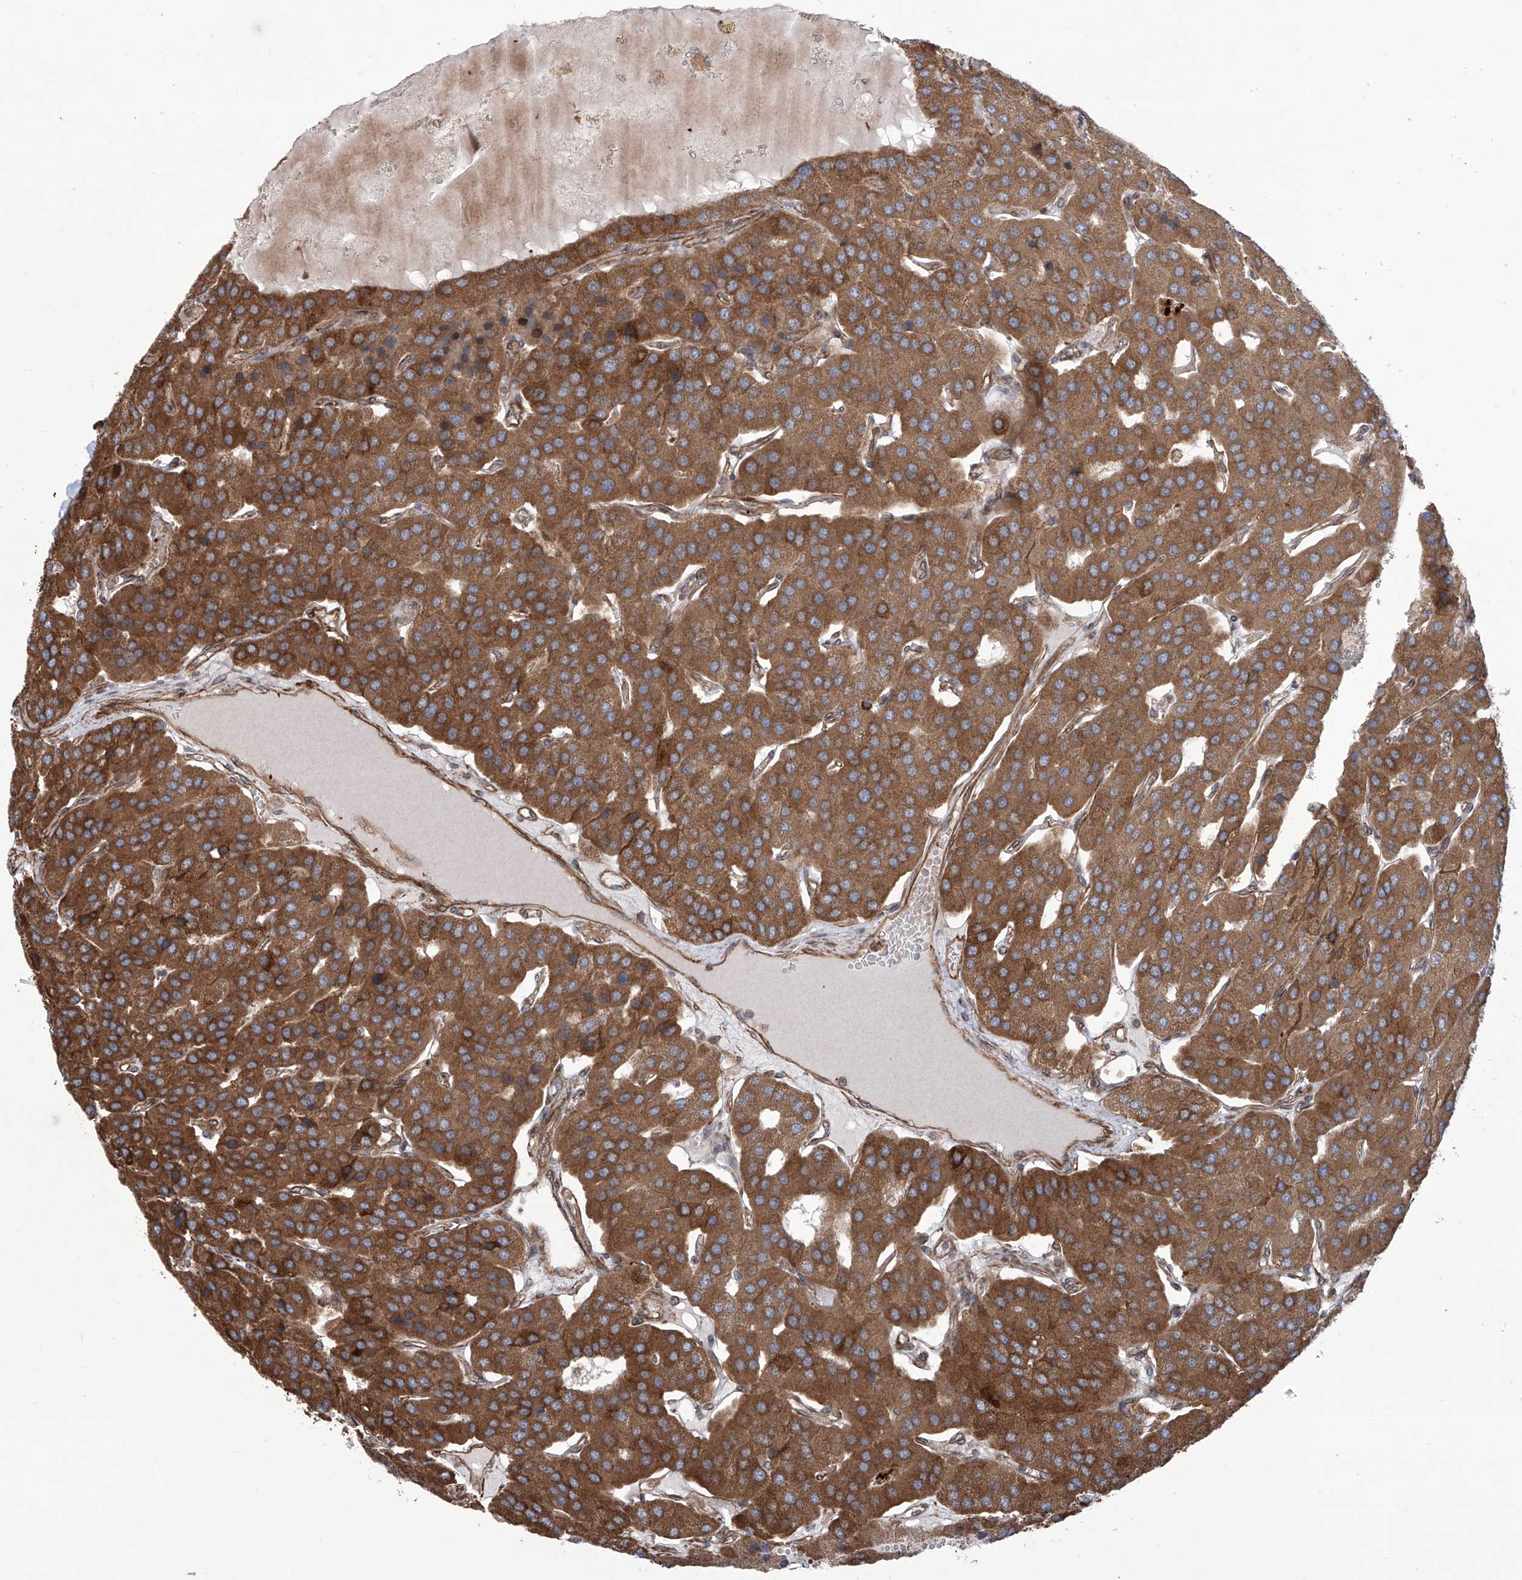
{"staining": {"intensity": "strong", "quantity": ">75%", "location": "cytoplasmic/membranous"}, "tissue": "parathyroid gland", "cell_type": "Glandular cells", "image_type": "normal", "snomed": [{"axis": "morphology", "description": "Normal tissue, NOS"}, {"axis": "morphology", "description": "Adenoma, NOS"}, {"axis": "topography", "description": "Parathyroid gland"}], "caption": "Immunohistochemistry (IHC) micrograph of unremarkable parathyroid gland: human parathyroid gland stained using immunohistochemistry (IHC) reveals high levels of strong protein expression localized specifically in the cytoplasmic/membranous of glandular cells, appearing as a cytoplasmic/membranous brown color.", "gene": "APAF1", "patient": {"sex": "female", "age": 86}}